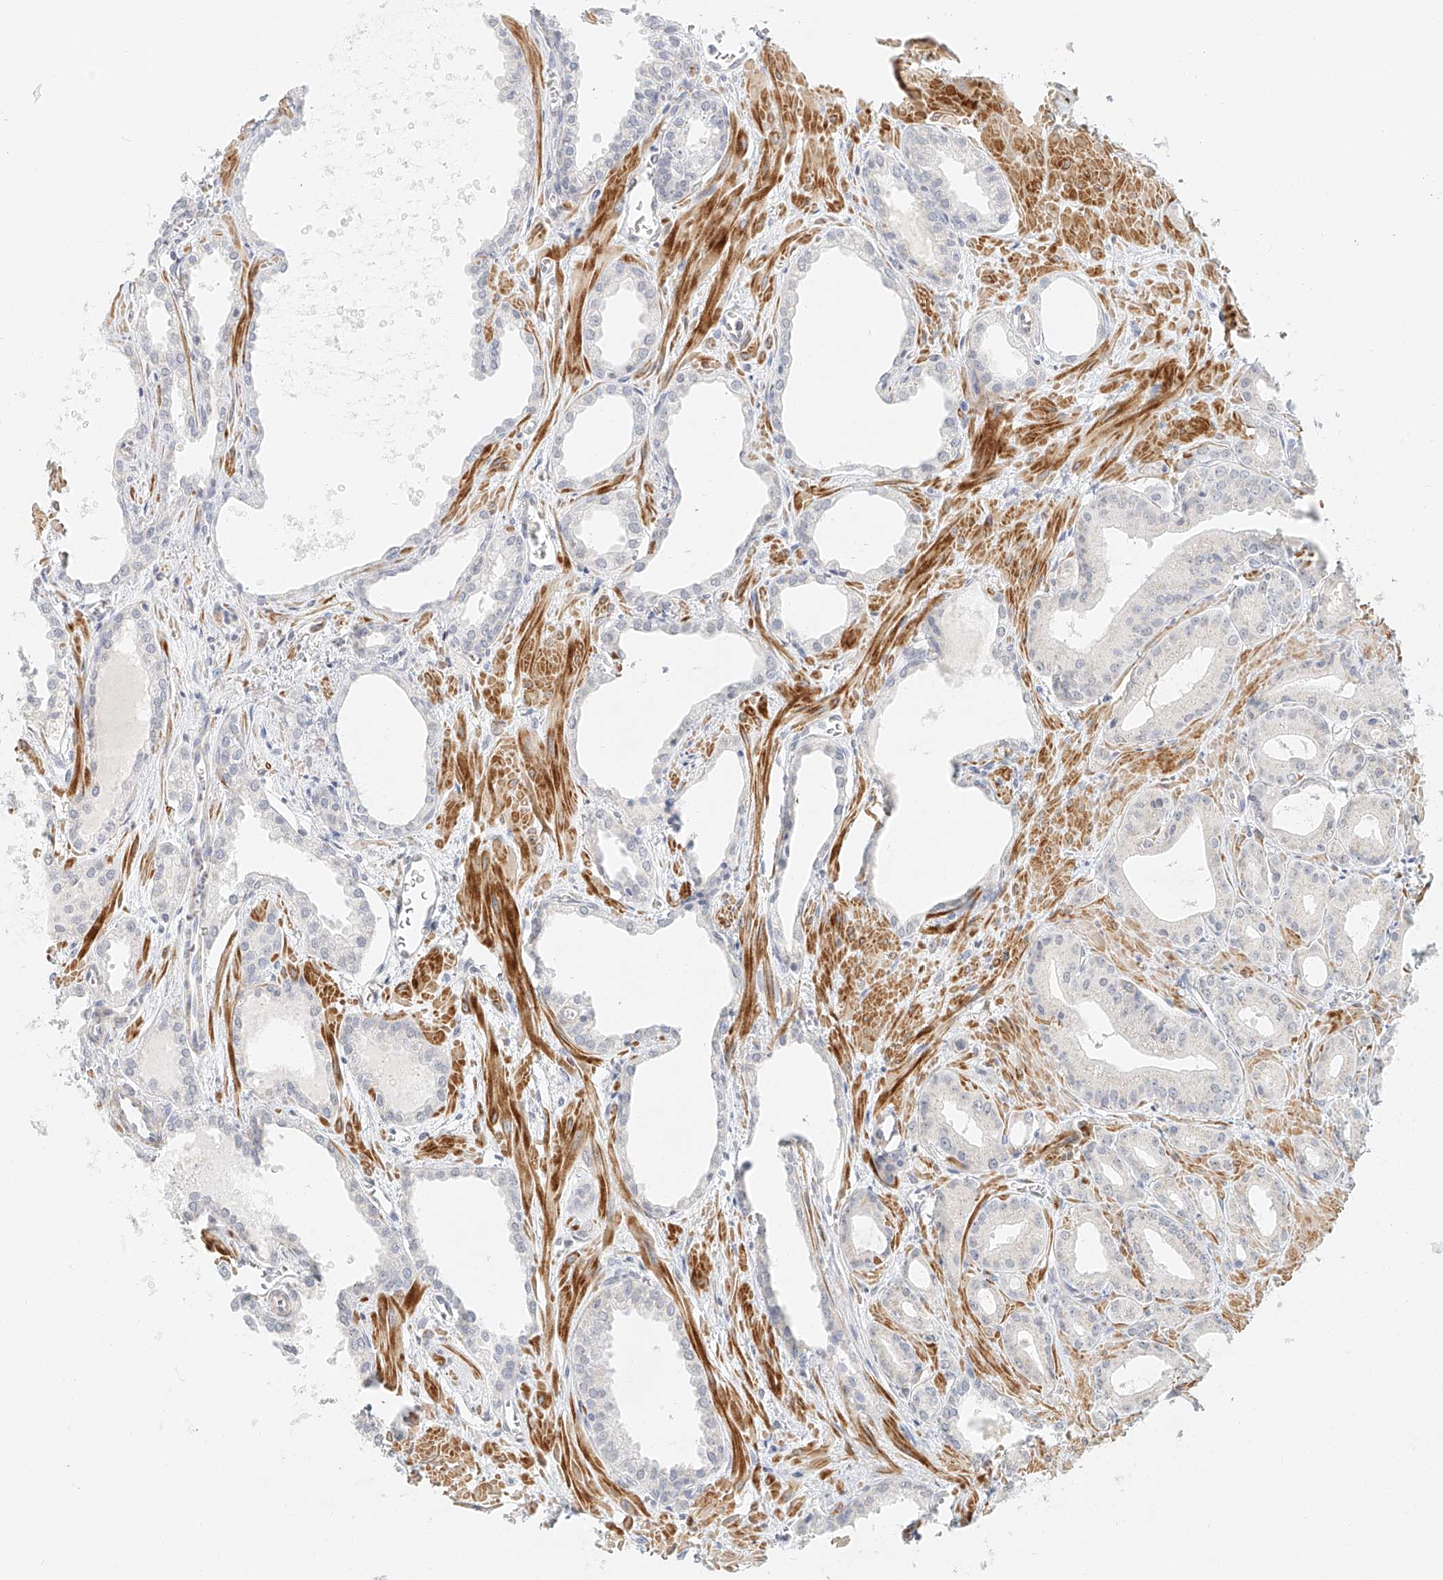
{"staining": {"intensity": "negative", "quantity": "none", "location": "none"}, "tissue": "prostate cancer", "cell_type": "Tumor cells", "image_type": "cancer", "snomed": [{"axis": "morphology", "description": "Adenocarcinoma, Low grade"}, {"axis": "topography", "description": "Prostate"}], "caption": "A micrograph of human low-grade adenocarcinoma (prostate) is negative for staining in tumor cells.", "gene": "CXorf58", "patient": {"sex": "male", "age": 67}}